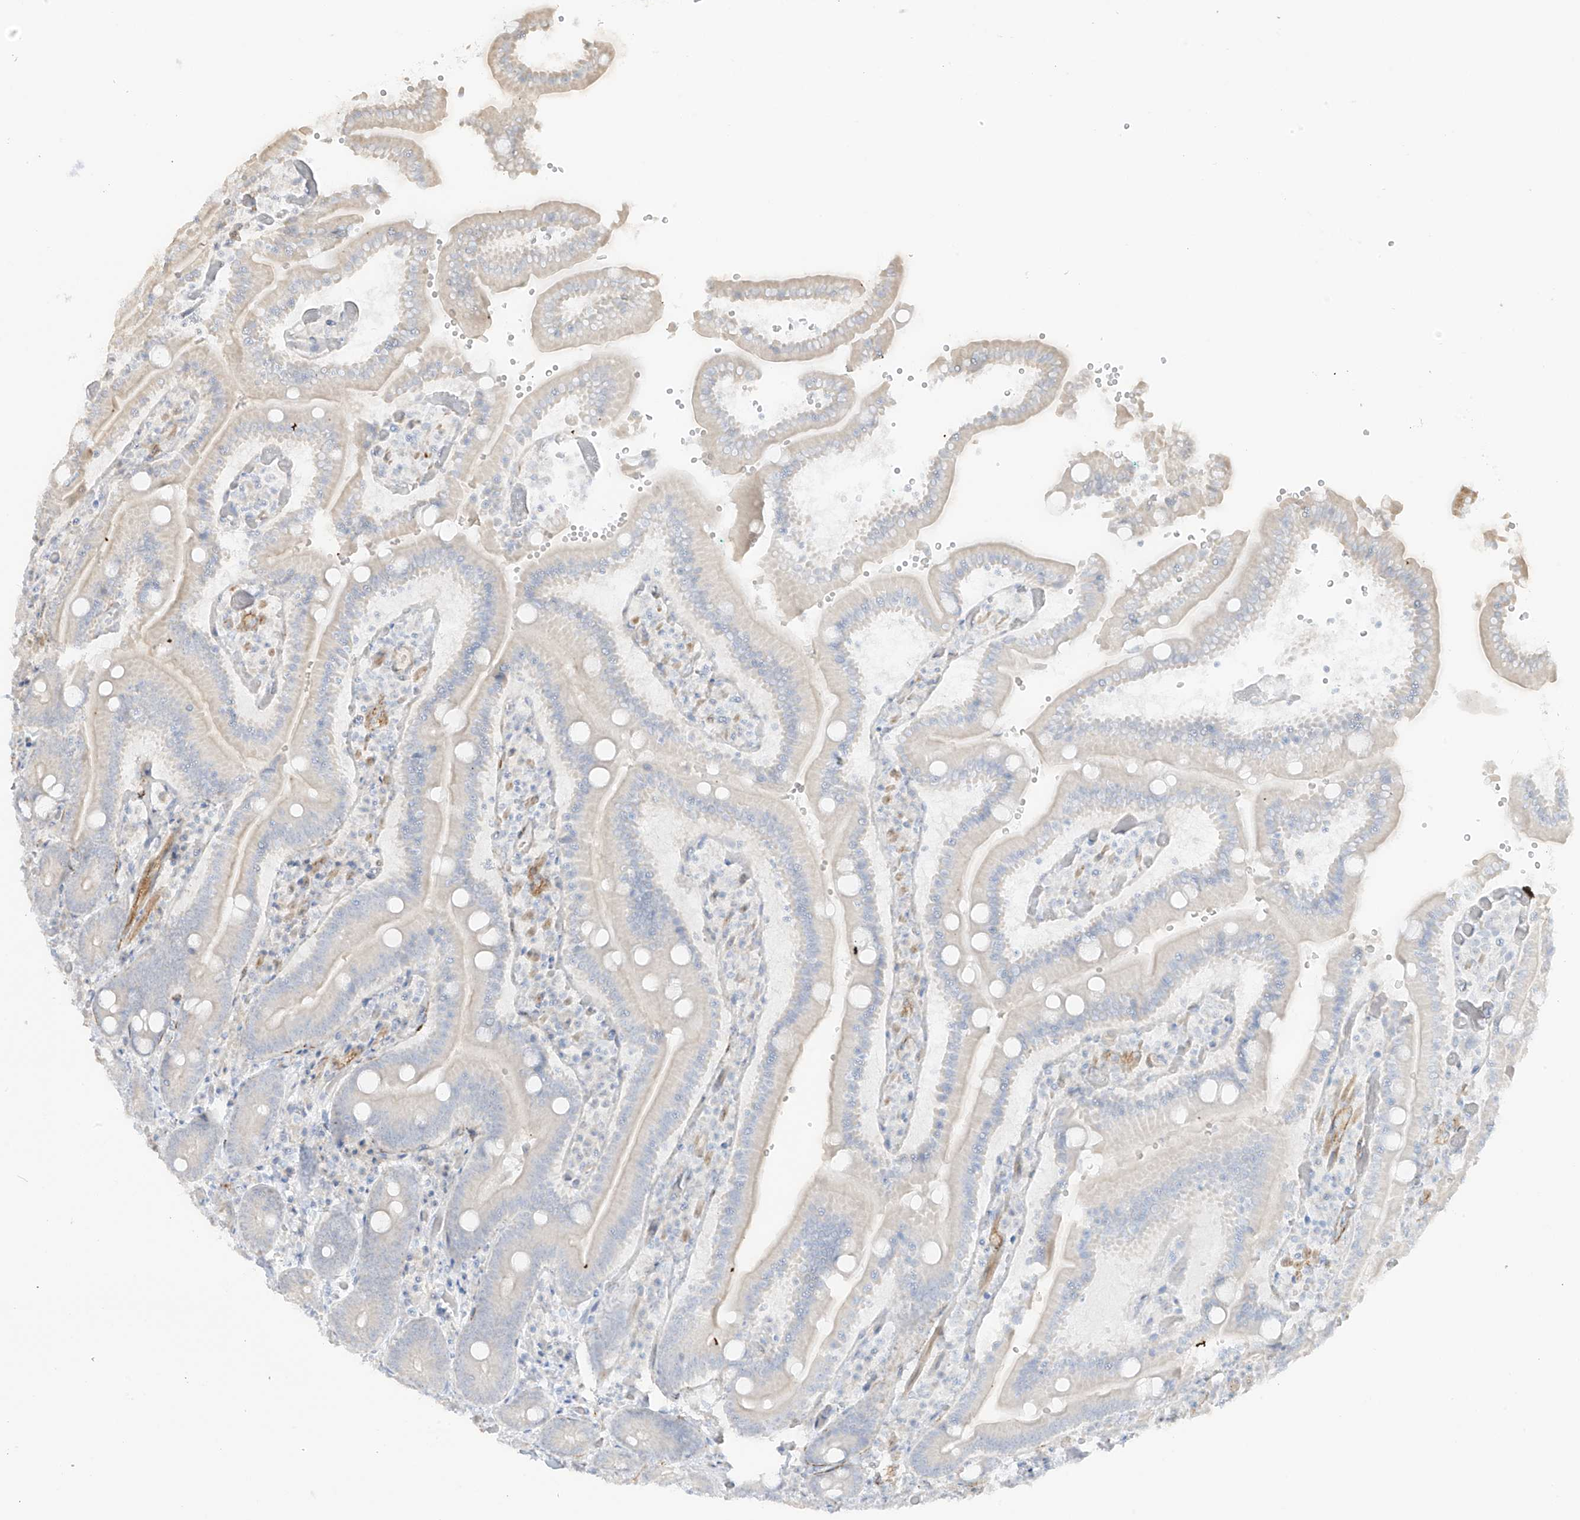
{"staining": {"intensity": "negative", "quantity": "none", "location": "none"}, "tissue": "duodenum", "cell_type": "Glandular cells", "image_type": "normal", "snomed": [{"axis": "morphology", "description": "Normal tissue, NOS"}, {"axis": "topography", "description": "Duodenum"}], "caption": "Glandular cells show no significant expression in normal duodenum. (Brightfield microscopy of DAB (3,3'-diaminobenzidine) IHC at high magnification).", "gene": "C11orf87", "patient": {"sex": "female", "age": 62}}